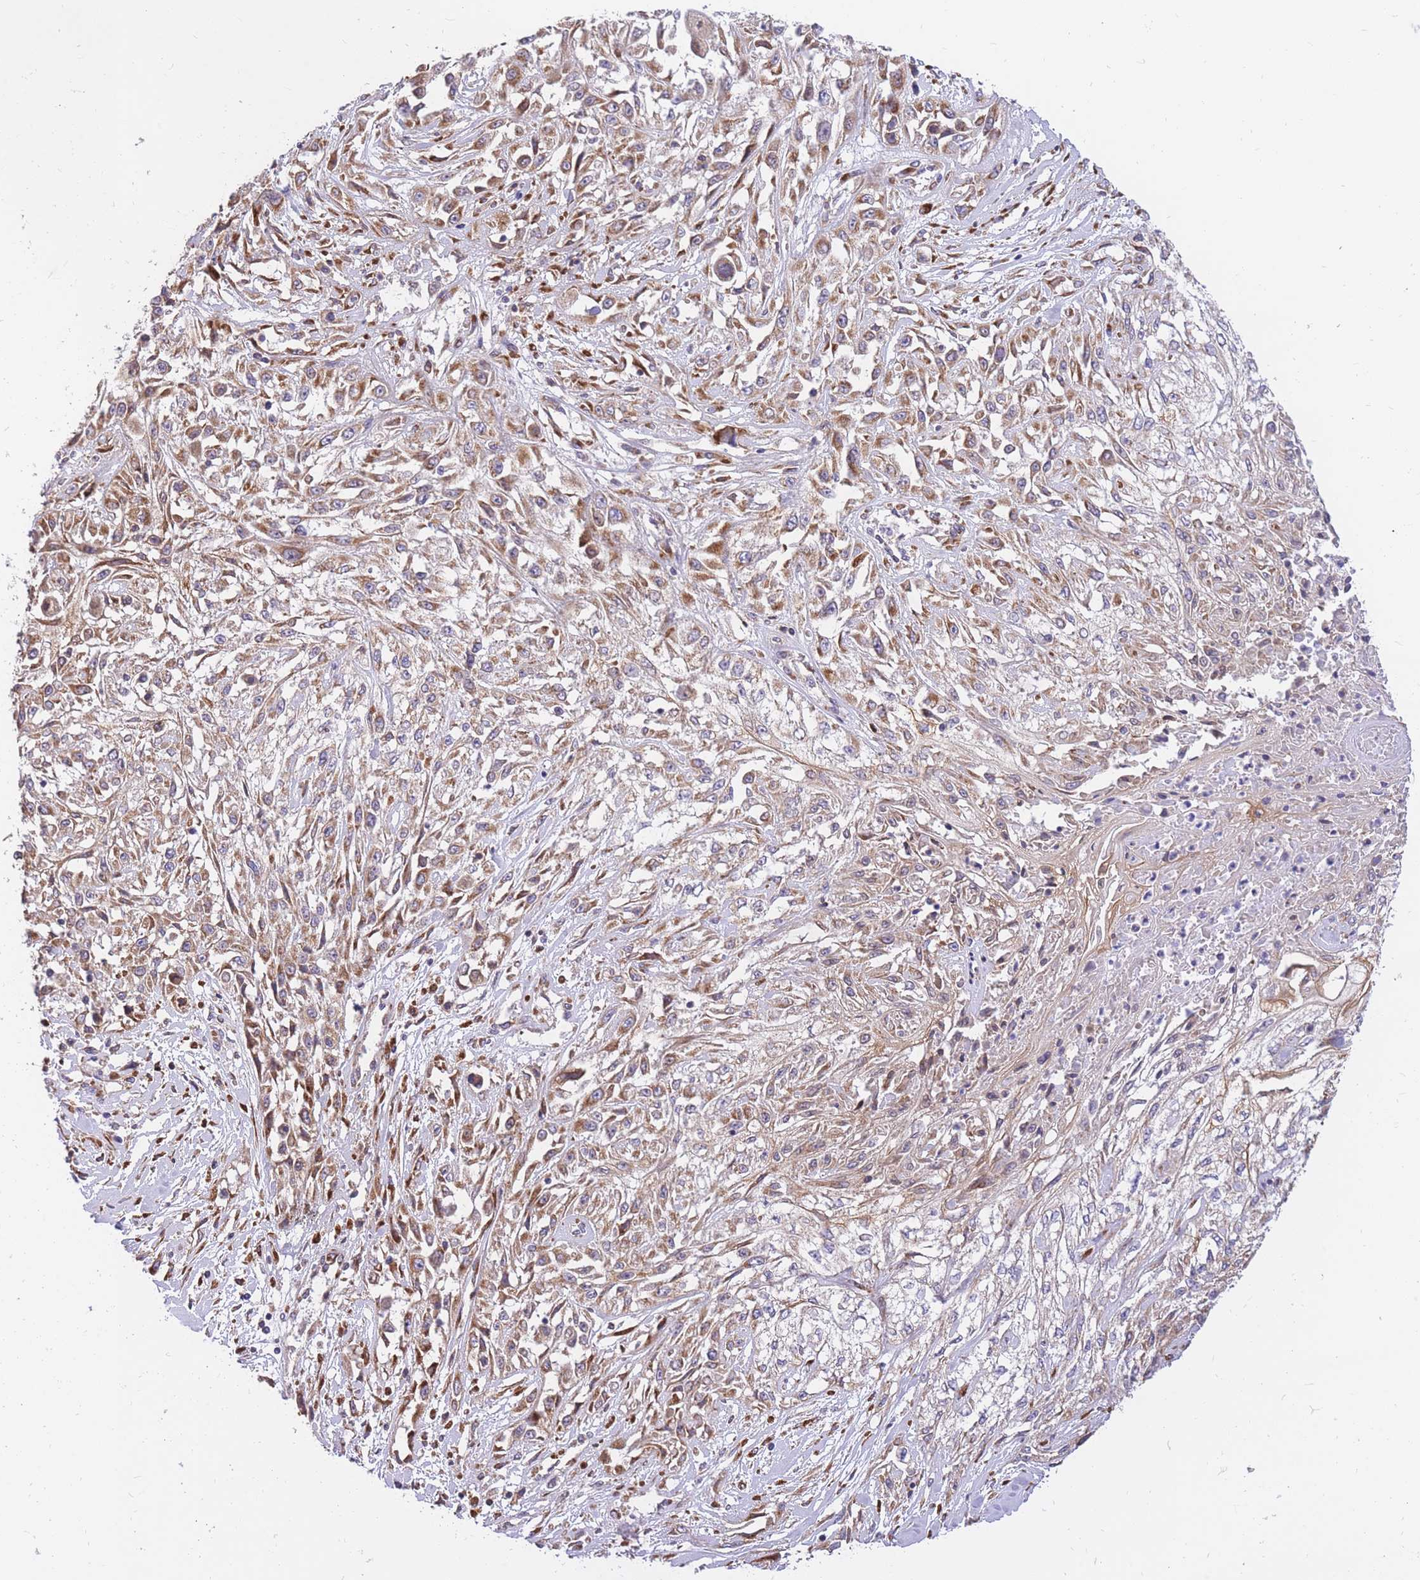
{"staining": {"intensity": "moderate", "quantity": ">75%", "location": "cytoplasmic/membranous"}, "tissue": "skin cancer", "cell_type": "Tumor cells", "image_type": "cancer", "snomed": [{"axis": "morphology", "description": "Squamous cell carcinoma, NOS"}, {"axis": "morphology", "description": "Squamous cell carcinoma, metastatic, NOS"}, {"axis": "topography", "description": "Skin"}, {"axis": "topography", "description": "Lymph node"}], "caption": "Tumor cells exhibit moderate cytoplasmic/membranous staining in approximately >75% of cells in skin cancer (squamous cell carcinoma).", "gene": "GBP7", "patient": {"sex": "male", "age": 75}}